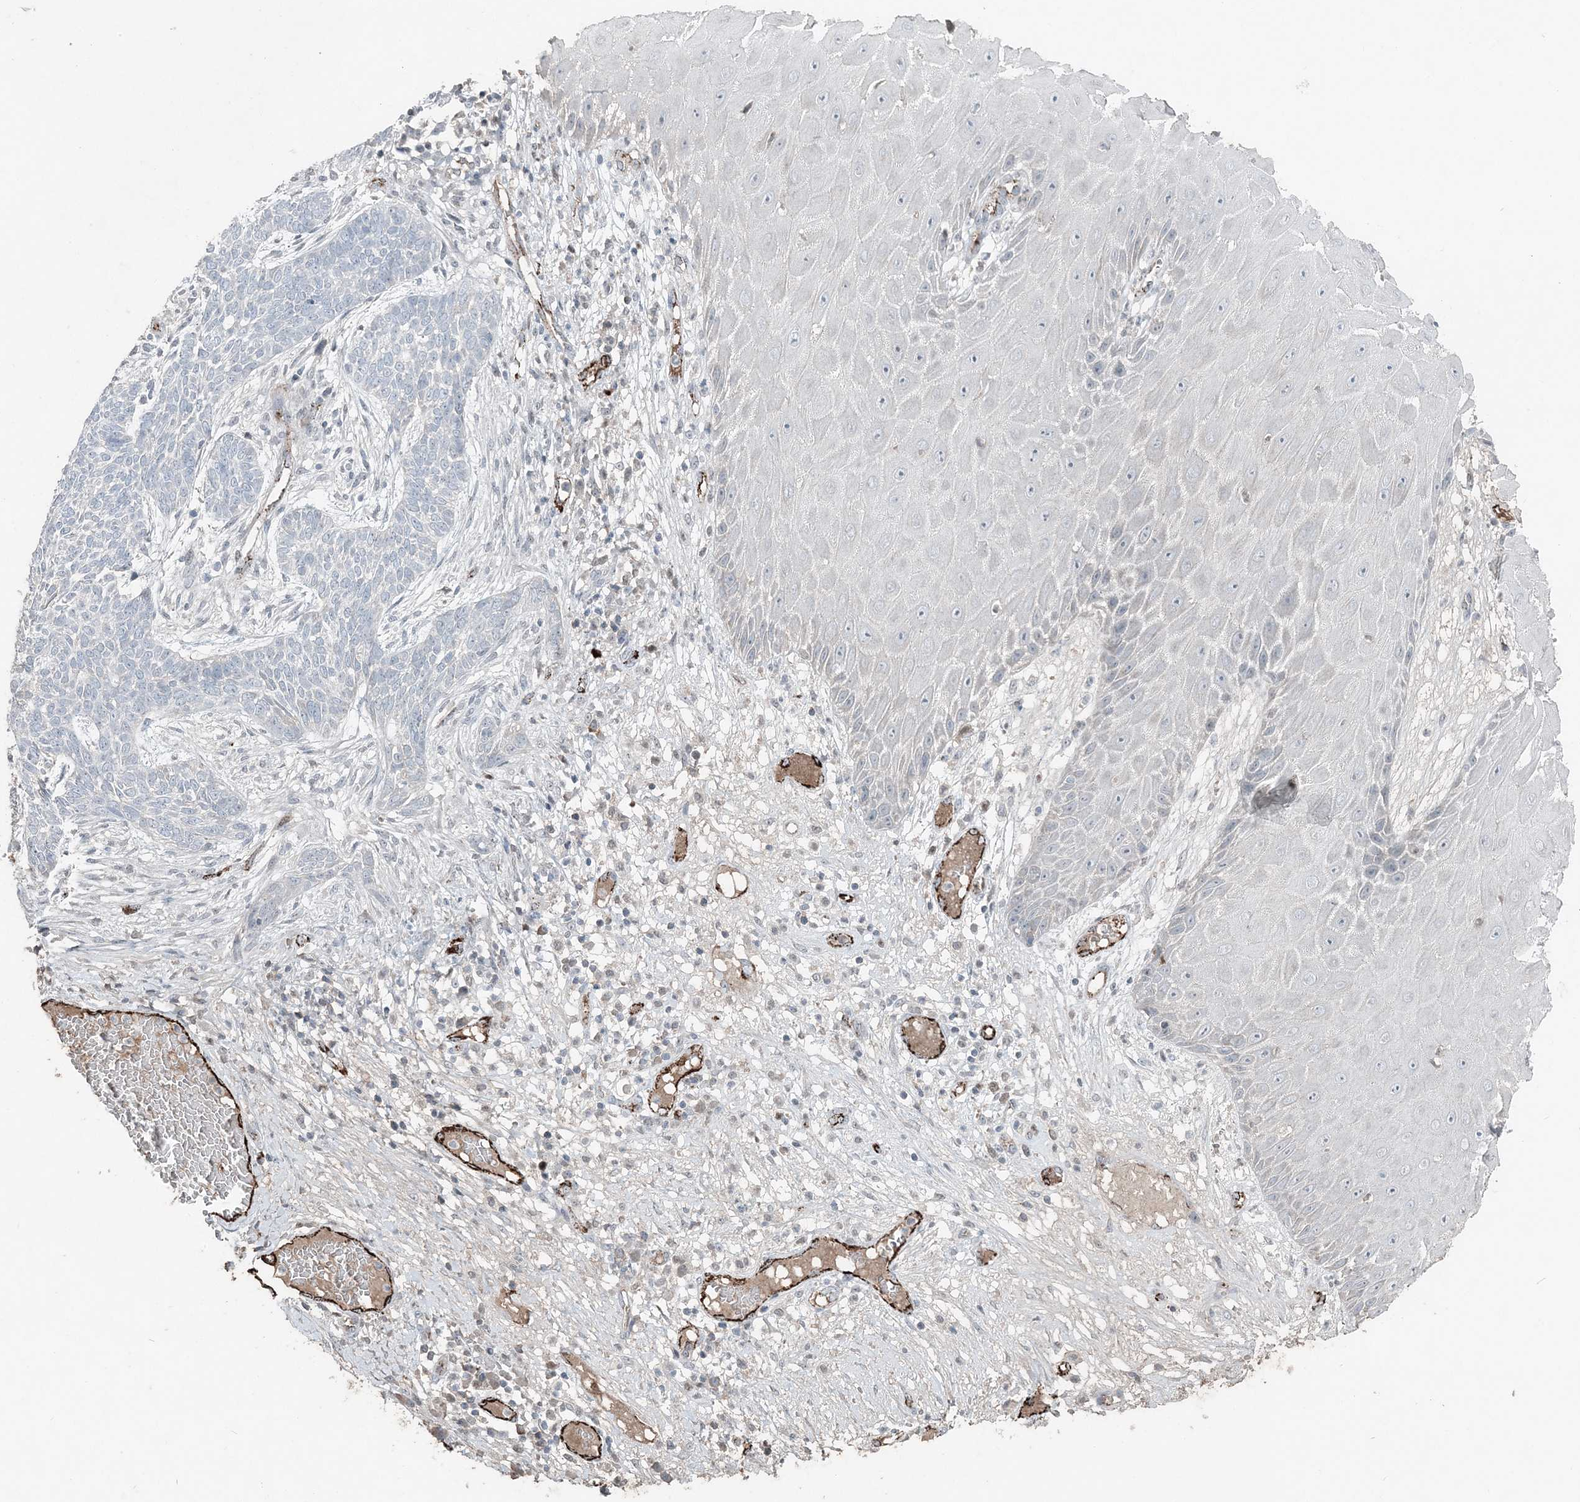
{"staining": {"intensity": "negative", "quantity": "none", "location": "none"}, "tissue": "skin cancer", "cell_type": "Tumor cells", "image_type": "cancer", "snomed": [{"axis": "morphology", "description": "Normal tissue, NOS"}, {"axis": "morphology", "description": "Basal cell carcinoma"}, {"axis": "topography", "description": "Skin"}], "caption": "There is no significant expression in tumor cells of basal cell carcinoma (skin).", "gene": "ELOVL7", "patient": {"sex": "male", "age": 64}}